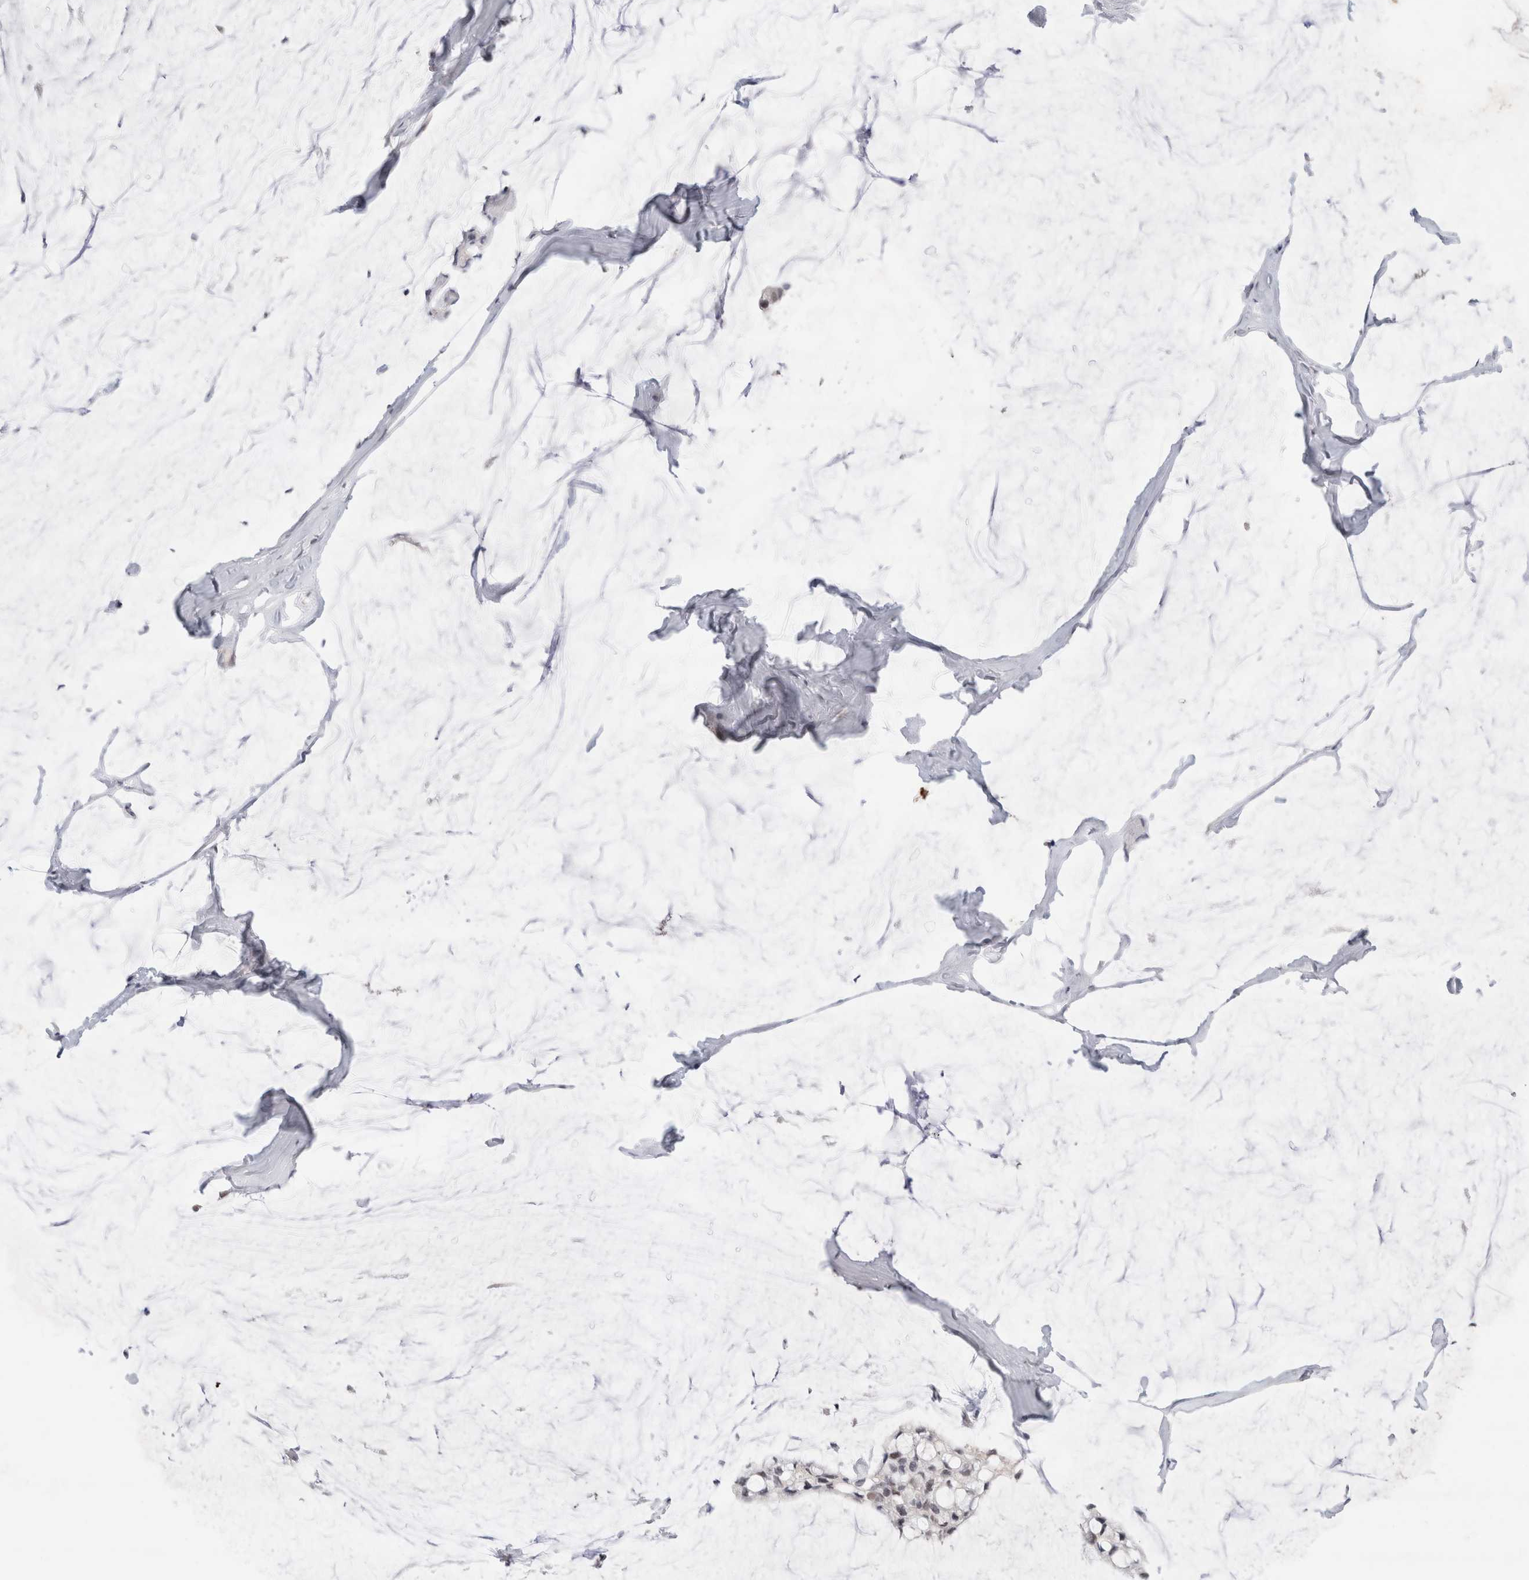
{"staining": {"intensity": "weak", "quantity": "<25%", "location": "nuclear"}, "tissue": "ovarian cancer", "cell_type": "Tumor cells", "image_type": "cancer", "snomed": [{"axis": "morphology", "description": "Cystadenocarcinoma, mucinous, NOS"}, {"axis": "topography", "description": "Ovary"}], "caption": "Immunohistochemistry (IHC) of human ovarian mucinous cystadenocarcinoma demonstrates no expression in tumor cells.", "gene": "KNL1", "patient": {"sex": "female", "age": 39}}